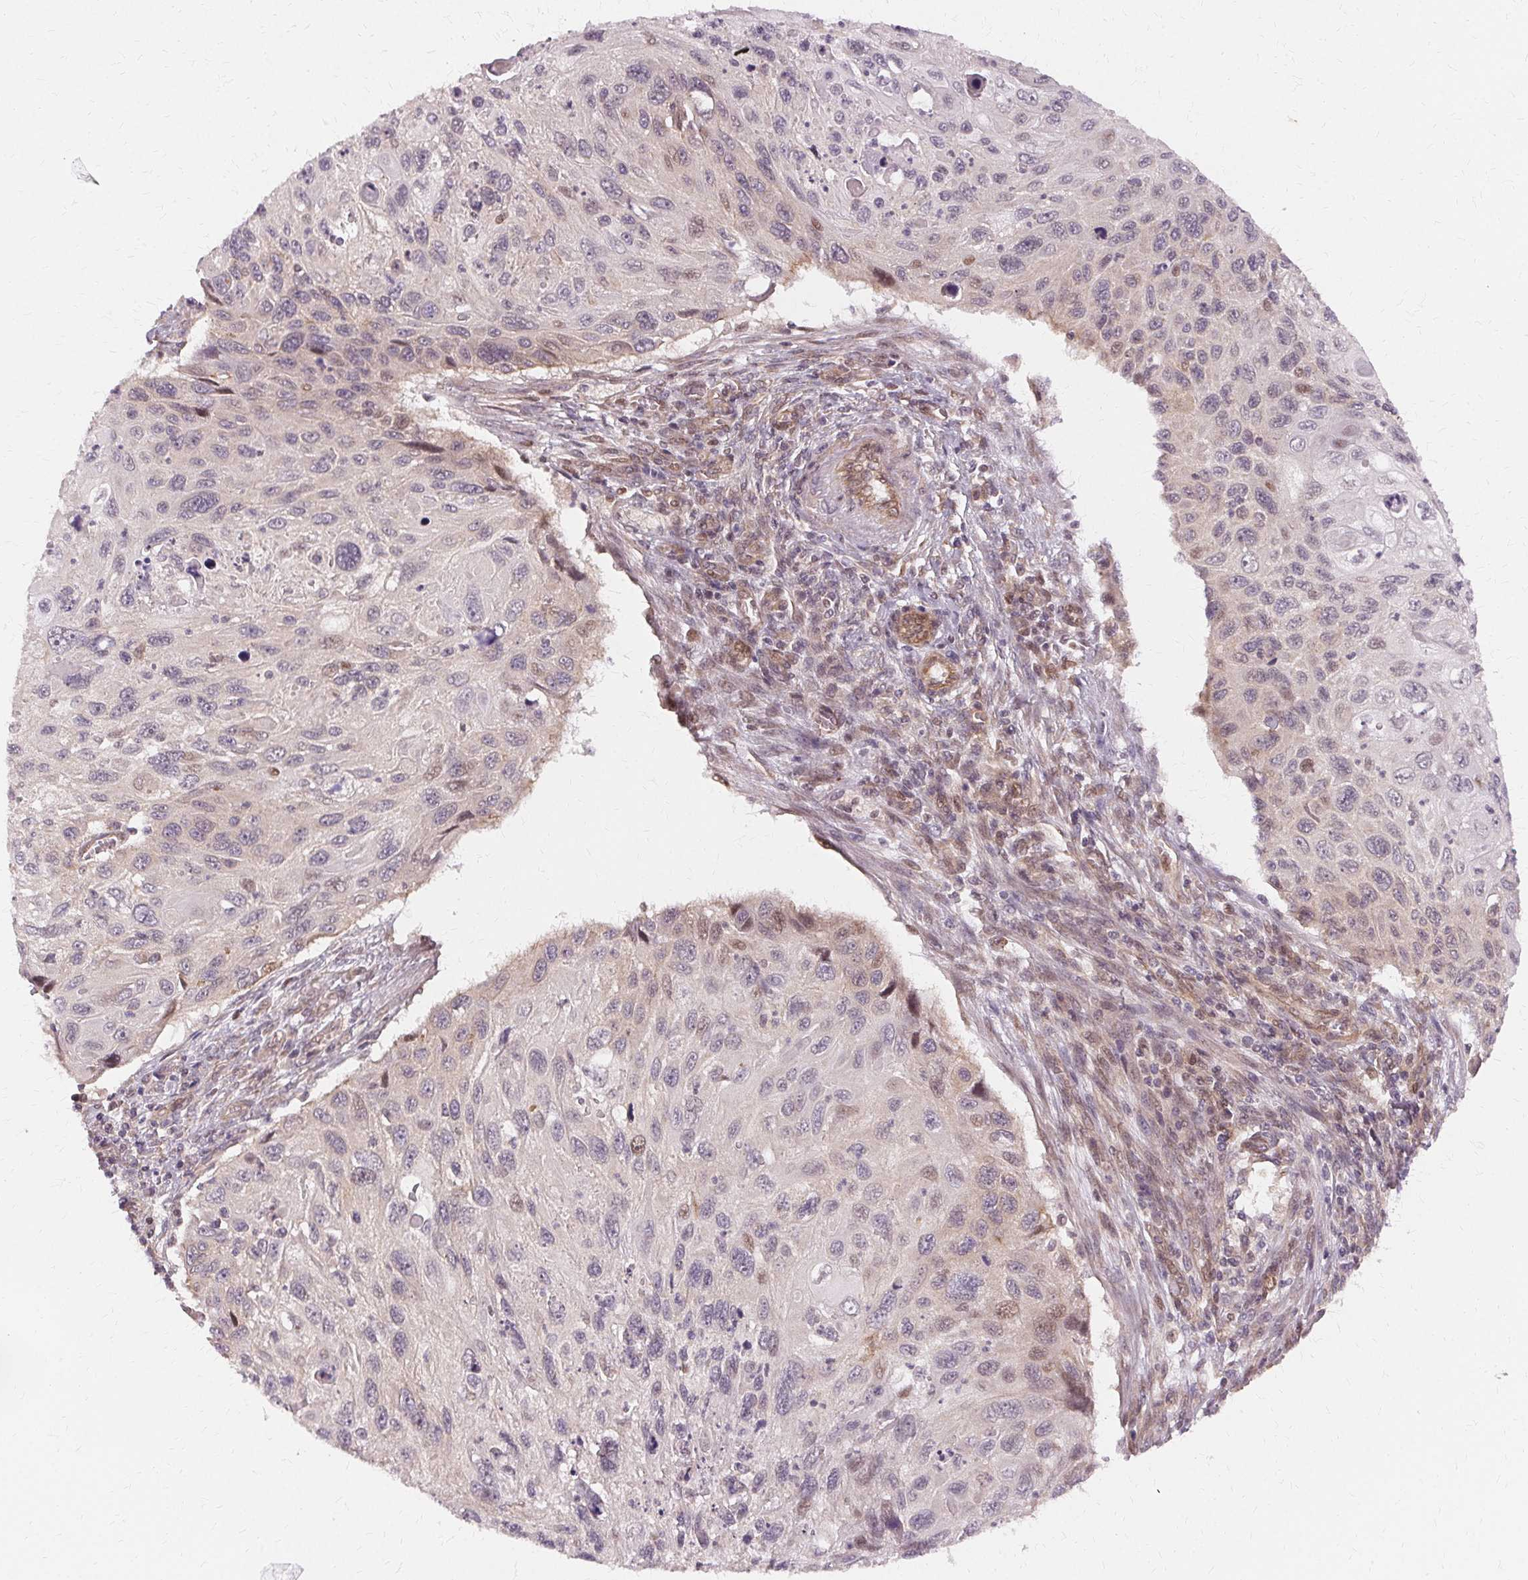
{"staining": {"intensity": "negative", "quantity": "none", "location": "none"}, "tissue": "cervical cancer", "cell_type": "Tumor cells", "image_type": "cancer", "snomed": [{"axis": "morphology", "description": "Squamous cell carcinoma, NOS"}, {"axis": "topography", "description": "Cervix"}], "caption": "Human cervical squamous cell carcinoma stained for a protein using immunohistochemistry (IHC) demonstrates no staining in tumor cells.", "gene": "USP8", "patient": {"sex": "female", "age": 70}}